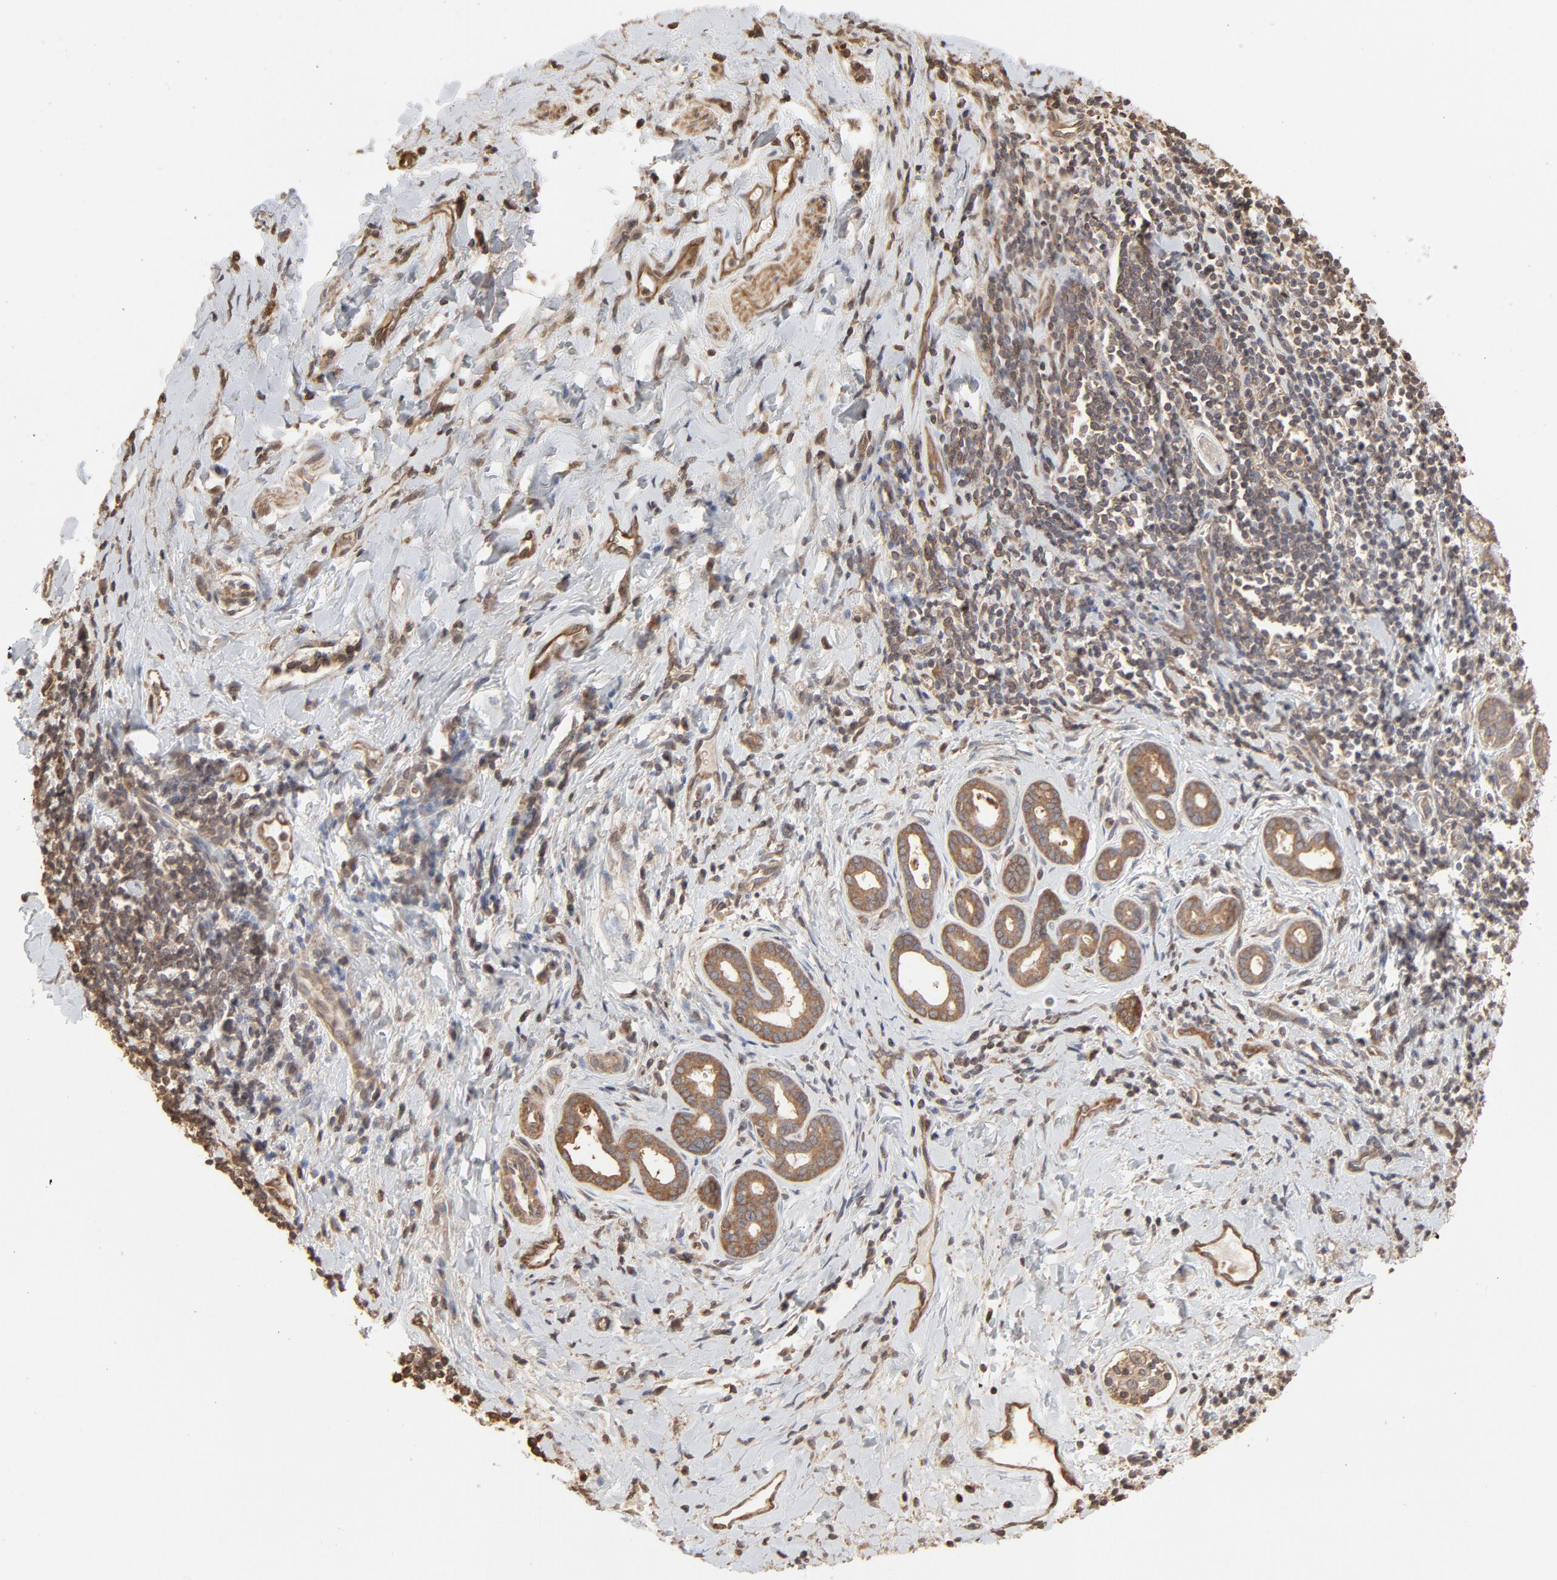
{"staining": {"intensity": "moderate", "quantity": ">75%", "location": "cytoplasmic/membranous"}, "tissue": "liver cancer", "cell_type": "Tumor cells", "image_type": "cancer", "snomed": [{"axis": "morphology", "description": "Cholangiocarcinoma"}, {"axis": "topography", "description": "Liver"}], "caption": "The photomicrograph demonstrates immunohistochemical staining of liver cholangiocarcinoma. There is moderate cytoplasmic/membranous positivity is appreciated in about >75% of tumor cells.", "gene": "PPP2CA", "patient": {"sex": "male", "age": 57}}